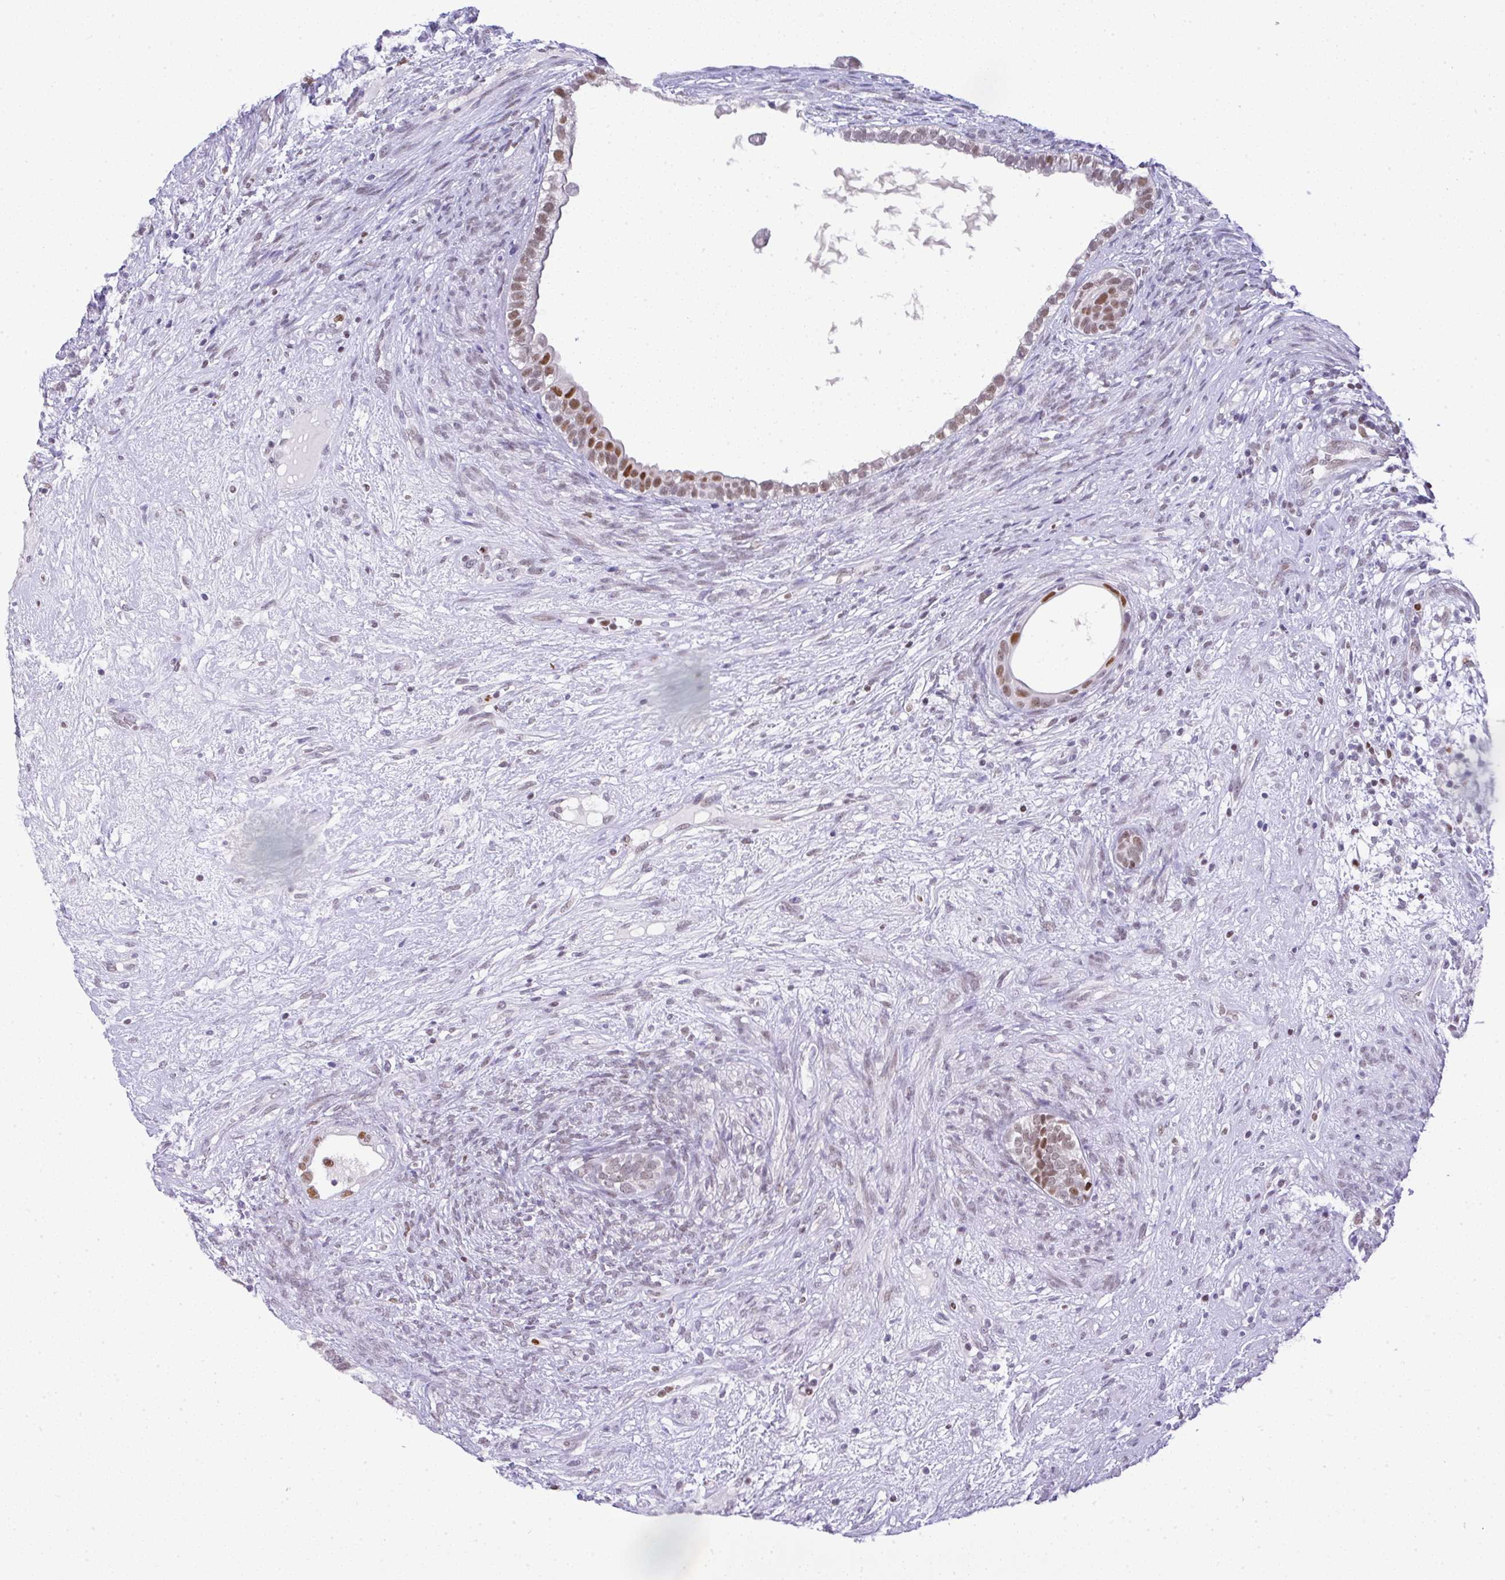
{"staining": {"intensity": "moderate", "quantity": "25%-75%", "location": "nuclear"}, "tissue": "testis cancer", "cell_type": "Tumor cells", "image_type": "cancer", "snomed": [{"axis": "morphology", "description": "Seminoma, NOS"}, {"axis": "morphology", "description": "Carcinoma, Embryonal, NOS"}, {"axis": "topography", "description": "Testis"}], "caption": "Protein staining demonstrates moderate nuclear positivity in about 25%-75% of tumor cells in seminoma (testis).", "gene": "BBX", "patient": {"sex": "male", "age": 41}}